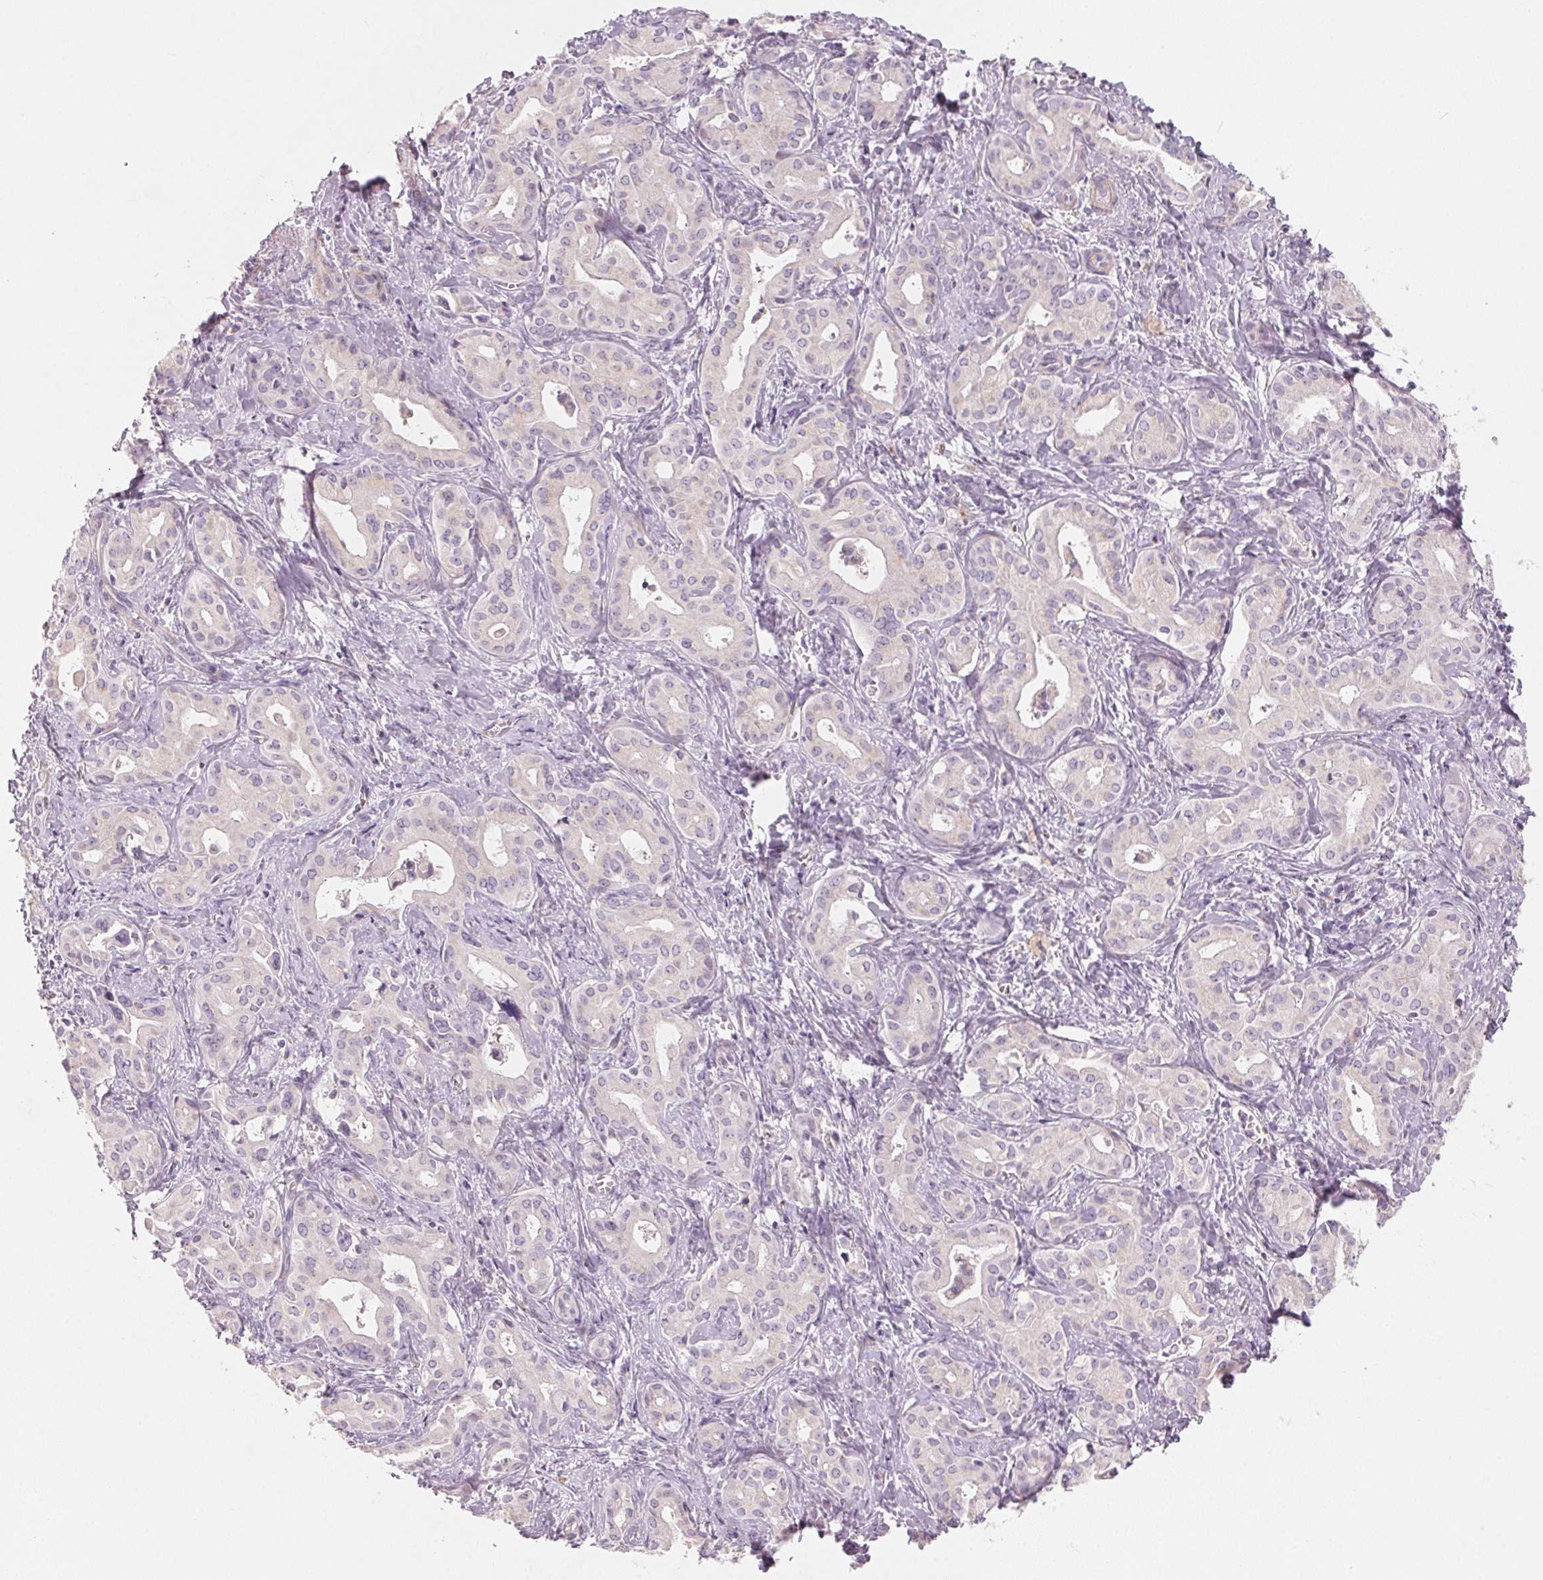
{"staining": {"intensity": "negative", "quantity": "none", "location": "none"}, "tissue": "liver cancer", "cell_type": "Tumor cells", "image_type": "cancer", "snomed": [{"axis": "morphology", "description": "Cholangiocarcinoma"}, {"axis": "topography", "description": "Liver"}], "caption": "A photomicrograph of liver cholangiocarcinoma stained for a protein reveals no brown staining in tumor cells. (DAB (3,3'-diaminobenzidine) IHC, high magnification).", "gene": "DRAM2", "patient": {"sex": "female", "age": 65}}